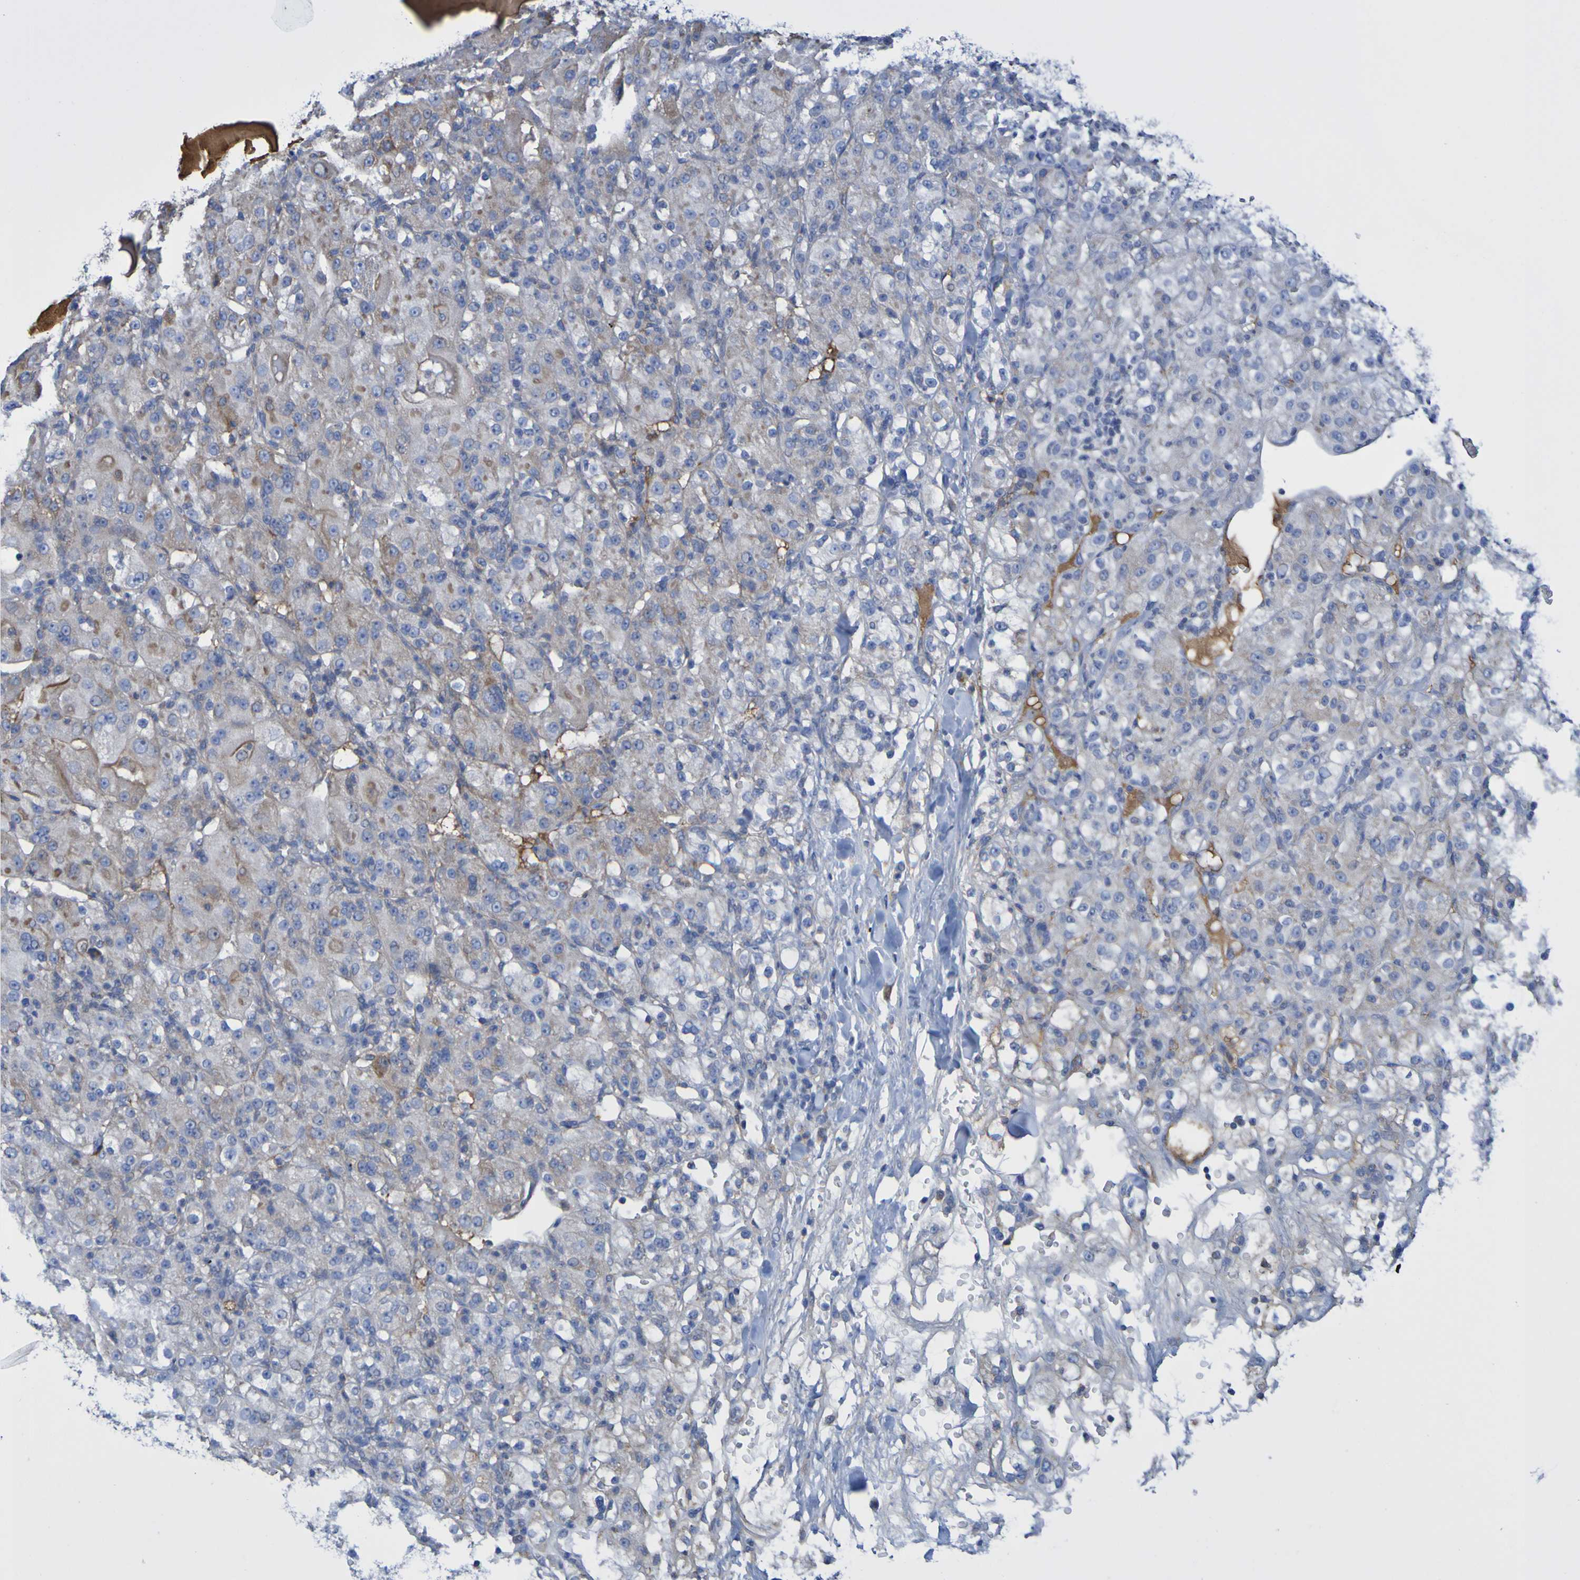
{"staining": {"intensity": "weak", "quantity": "<25%", "location": "cytoplasmic/membranous"}, "tissue": "renal cancer", "cell_type": "Tumor cells", "image_type": "cancer", "snomed": [{"axis": "morphology", "description": "Normal tissue, NOS"}, {"axis": "morphology", "description": "Adenocarcinoma, NOS"}, {"axis": "topography", "description": "Kidney"}], "caption": "Immunohistochemical staining of adenocarcinoma (renal) reveals no significant staining in tumor cells. (Stains: DAB immunohistochemistry with hematoxylin counter stain, Microscopy: brightfield microscopy at high magnification).", "gene": "CNTN2", "patient": {"sex": "male", "age": 61}}